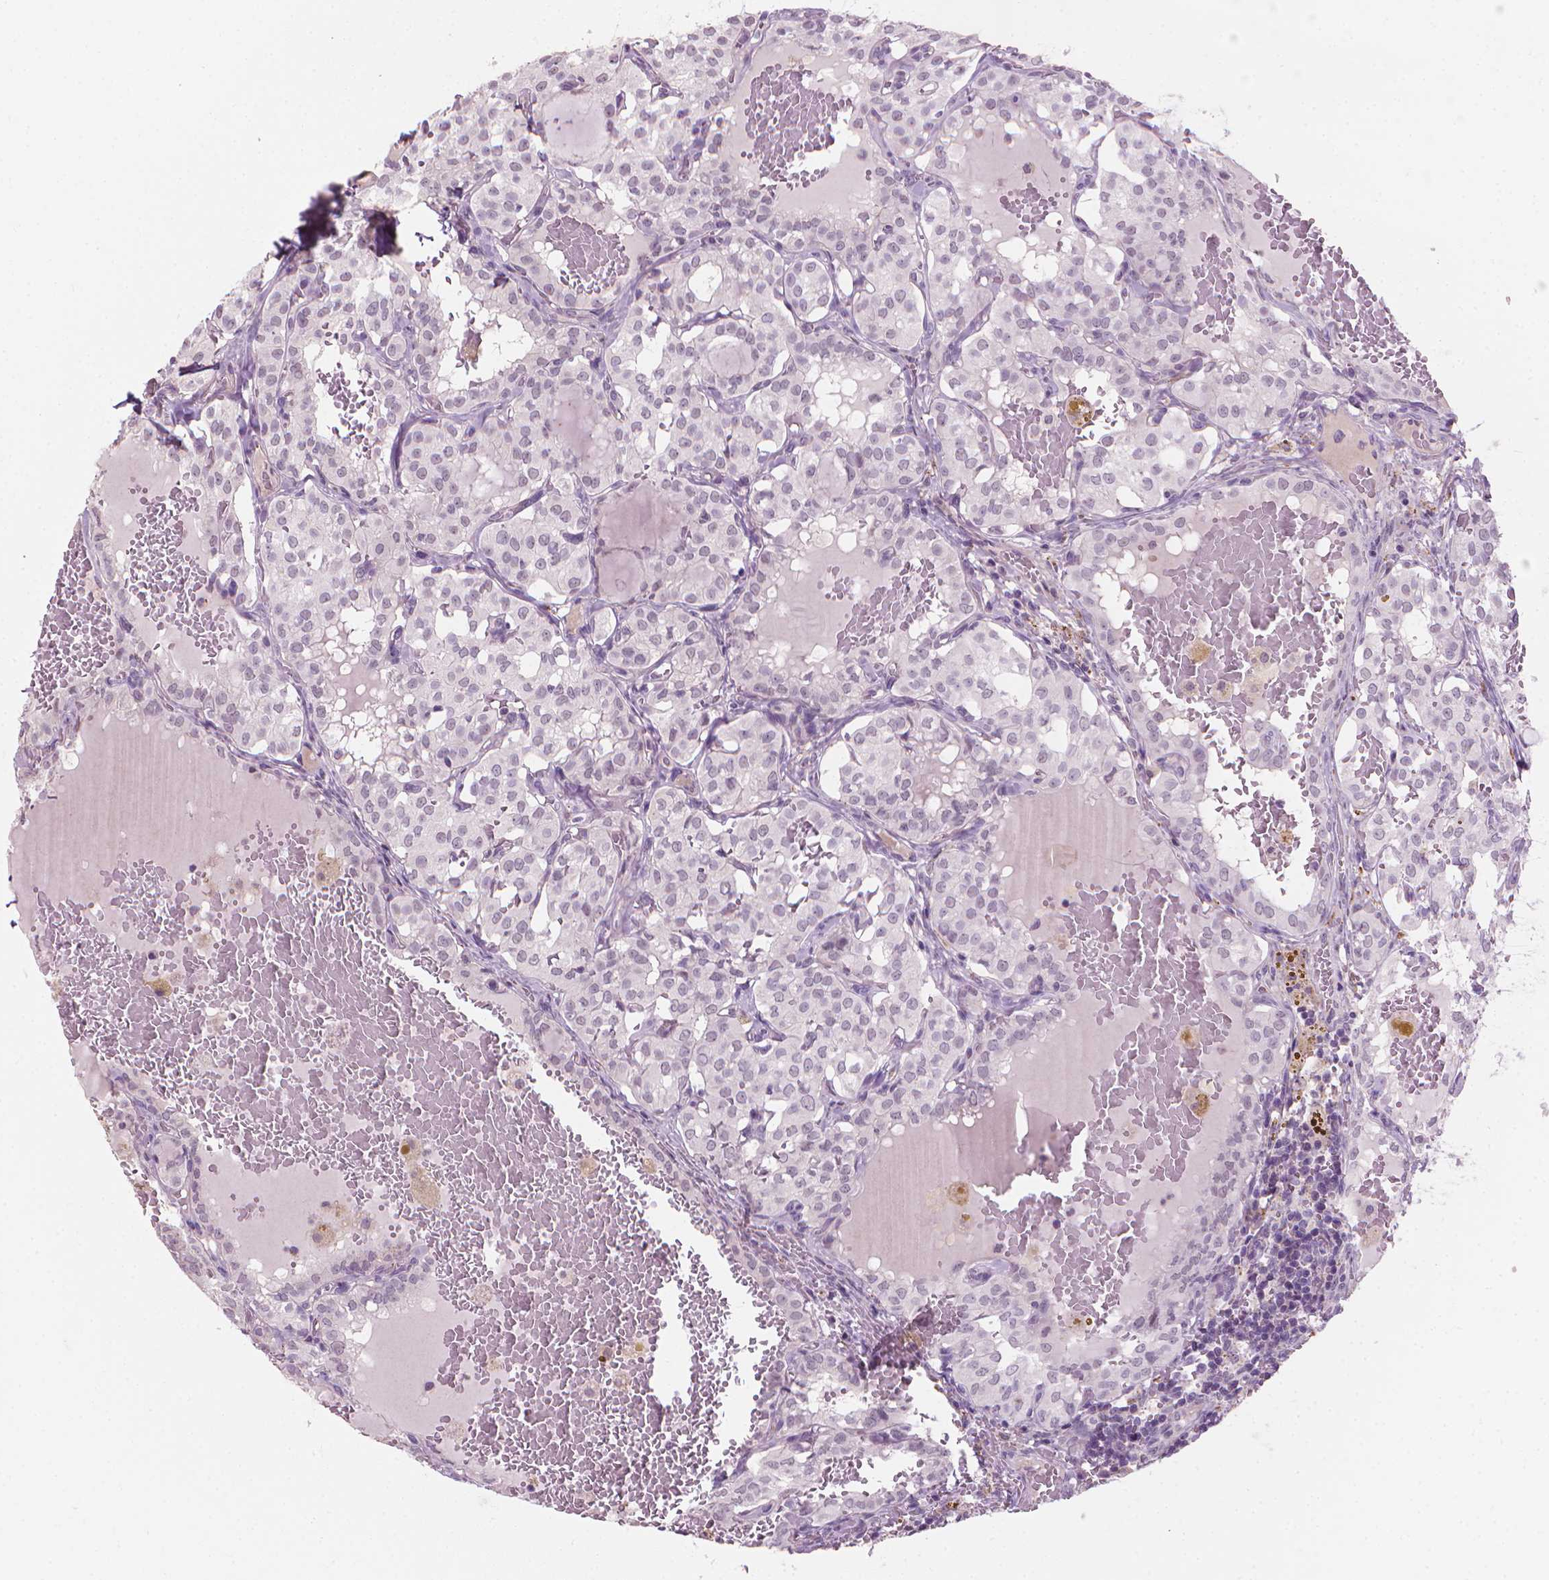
{"staining": {"intensity": "negative", "quantity": "none", "location": "none"}, "tissue": "thyroid cancer", "cell_type": "Tumor cells", "image_type": "cancer", "snomed": [{"axis": "morphology", "description": "Papillary adenocarcinoma, NOS"}, {"axis": "topography", "description": "Thyroid gland"}], "caption": "This is an immunohistochemistry (IHC) image of human thyroid papillary adenocarcinoma. There is no expression in tumor cells.", "gene": "SAXO2", "patient": {"sex": "male", "age": 20}}